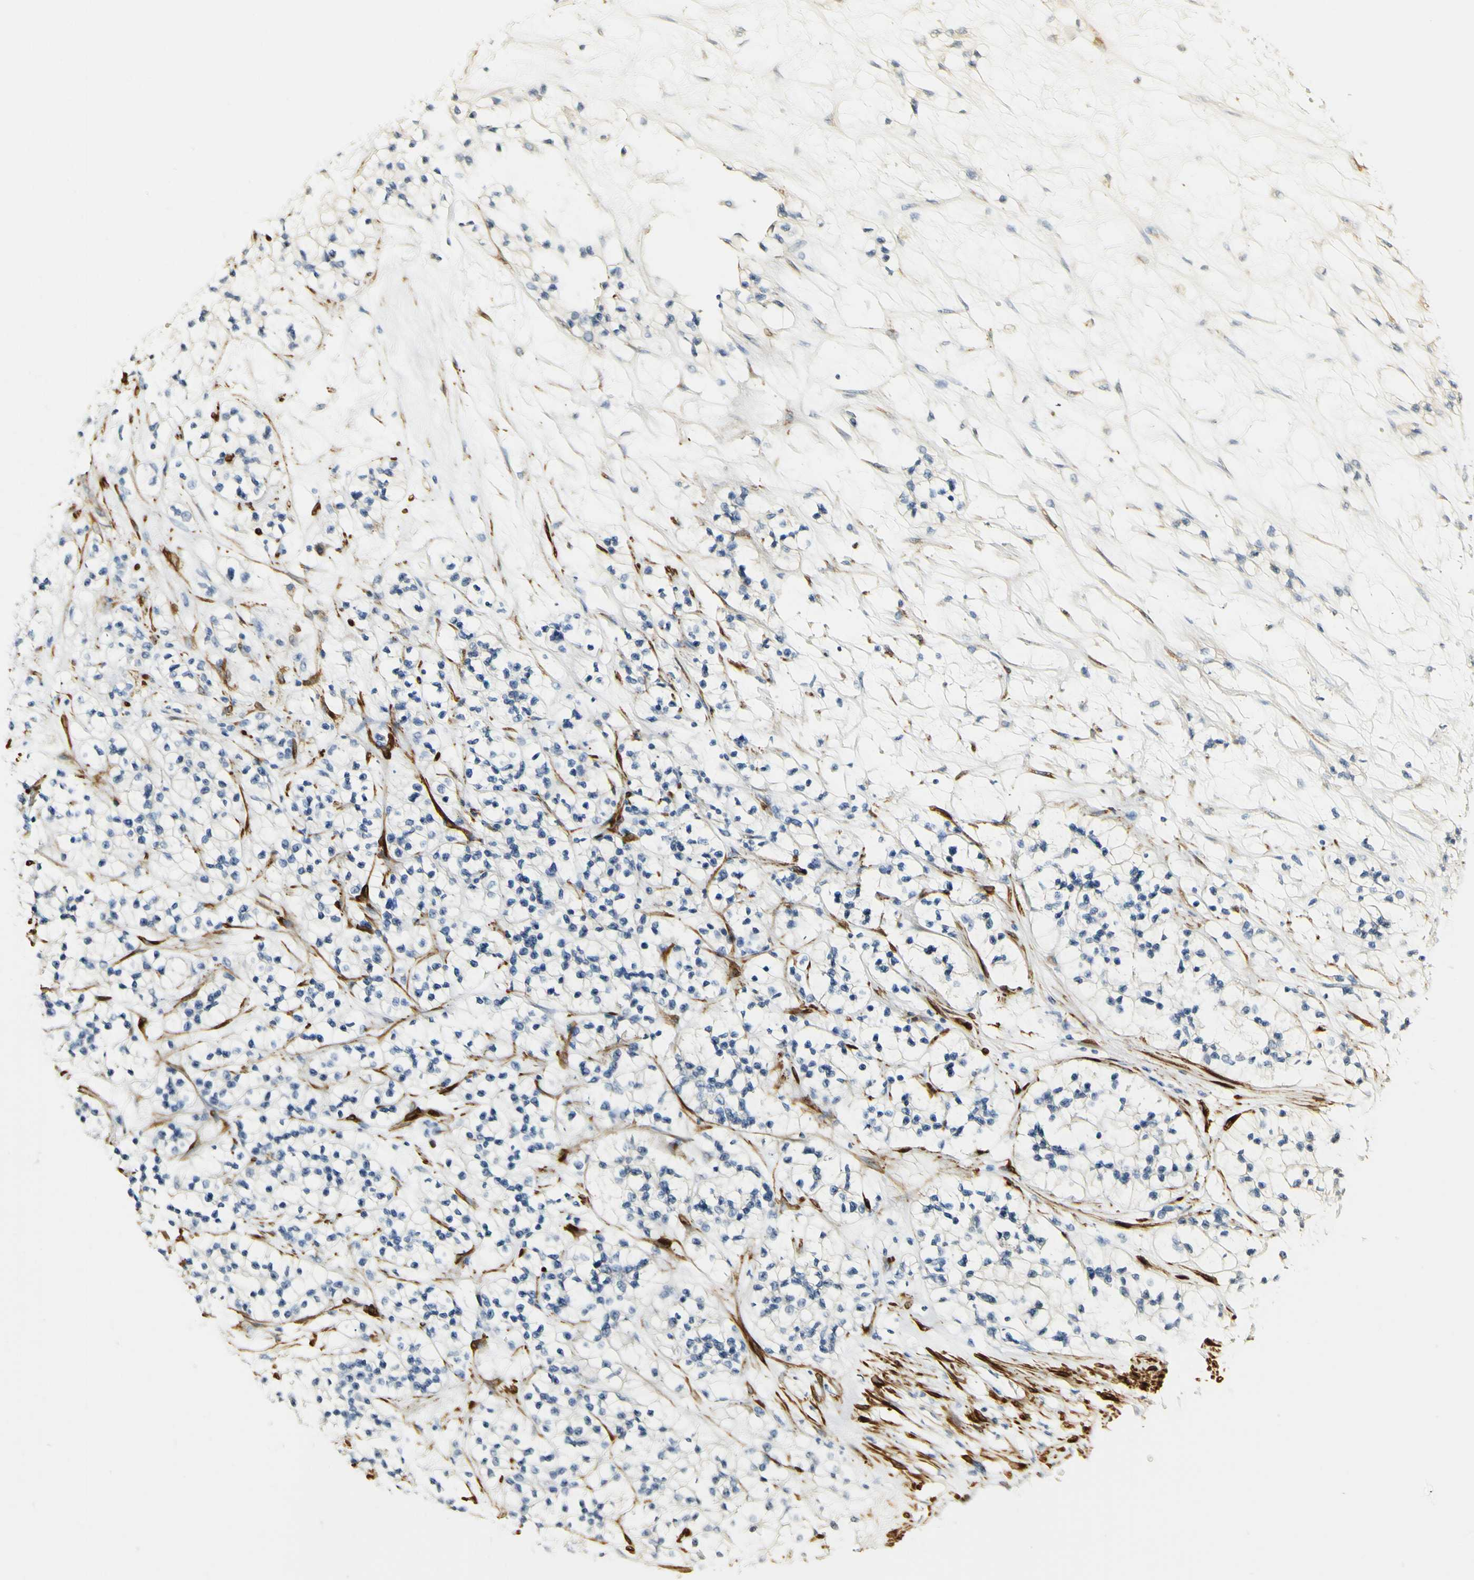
{"staining": {"intensity": "negative", "quantity": "none", "location": "none"}, "tissue": "renal cancer", "cell_type": "Tumor cells", "image_type": "cancer", "snomed": [{"axis": "morphology", "description": "Adenocarcinoma, NOS"}, {"axis": "topography", "description": "Kidney"}], "caption": "An IHC histopathology image of renal cancer is shown. There is no staining in tumor cells of renal cancer. (DAB IHC with hematoxylin counter stain).", "gene": "FMO3", "patient": {"sex": "female", "age": 57}}